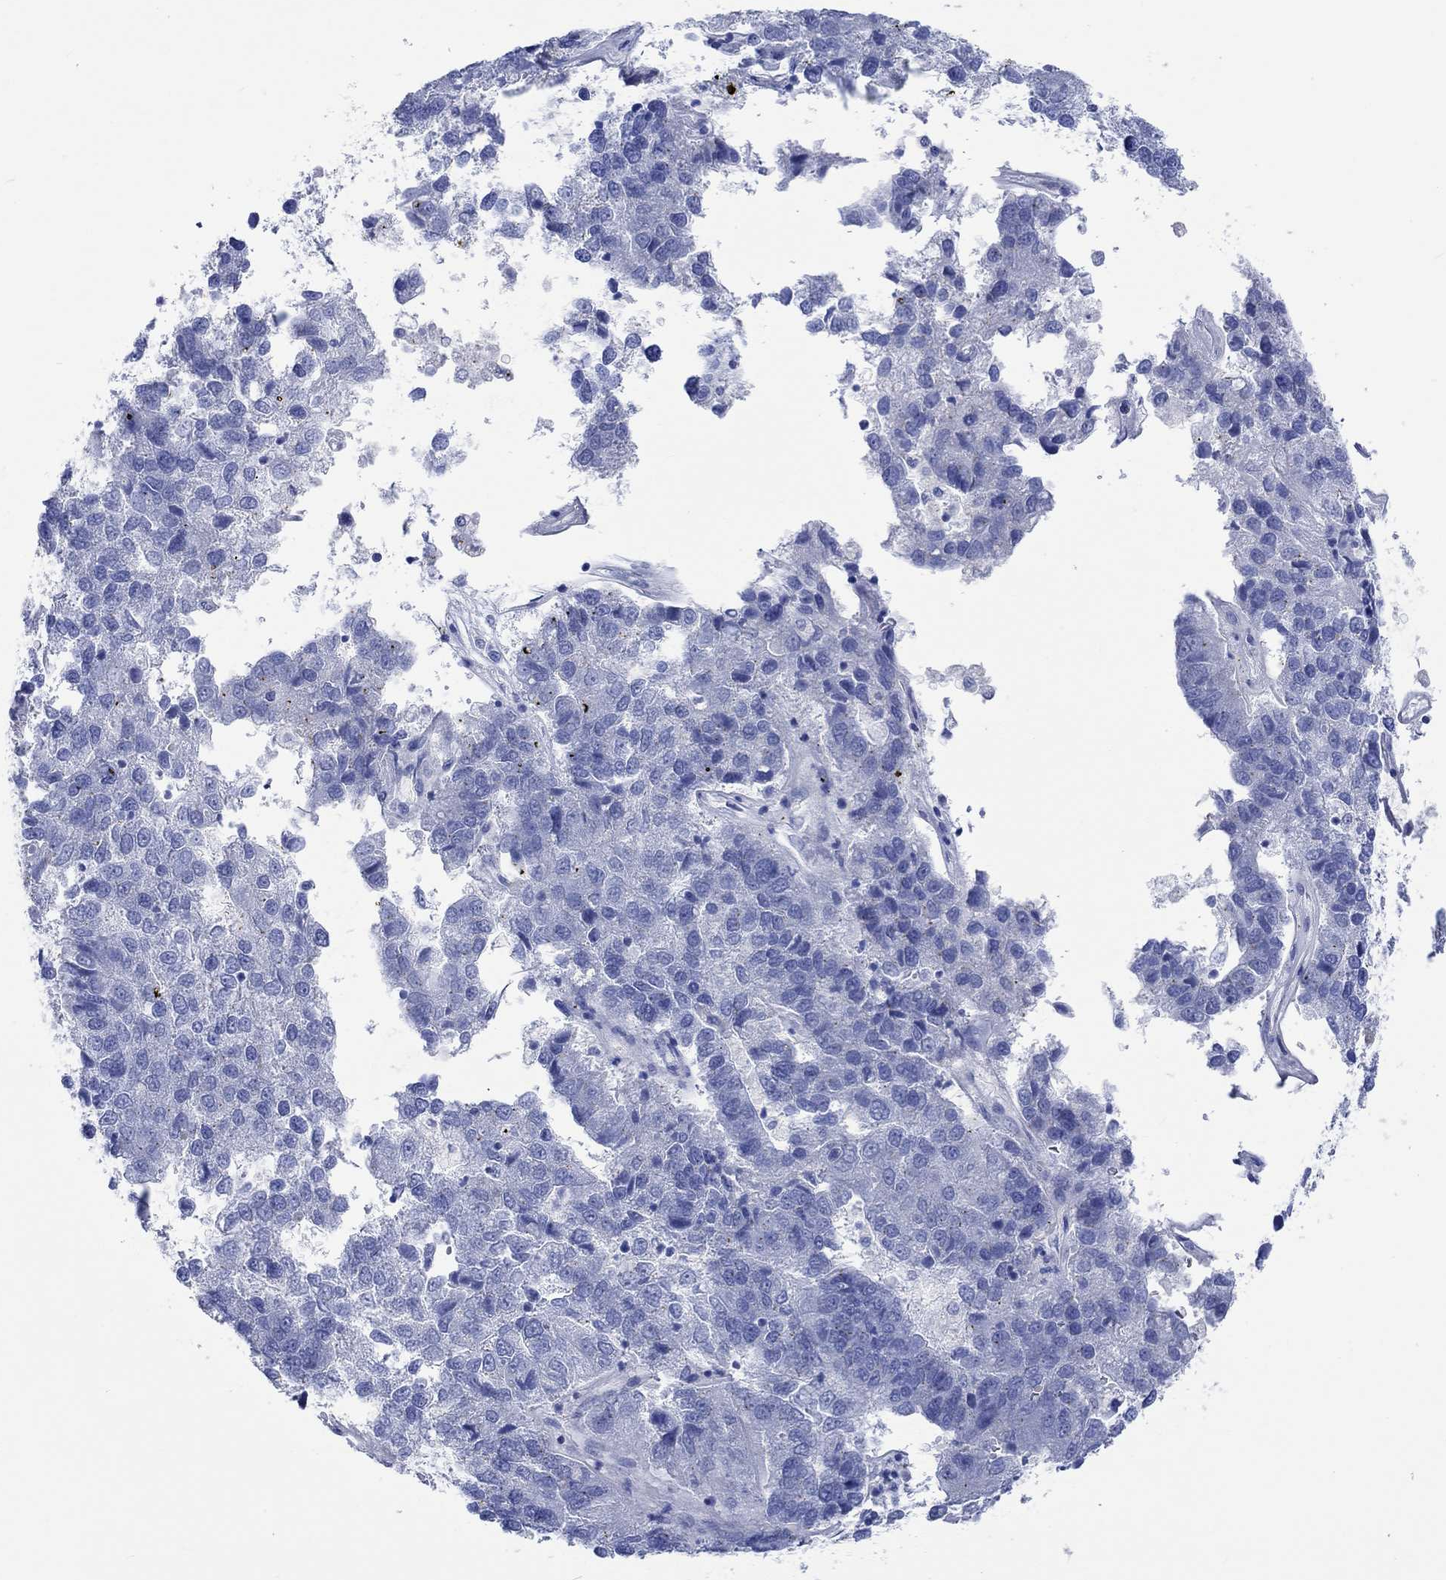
{"staining": {"intensity": "negative", "quantity": "none", "location": "none"}, "tissue": "pancreatic cancer", "cell_type": "Tumor cells", "image_type": "cancer", "snomed": [{"axis": "morphology", "description": "Adenocarcinoma, NOS"}, {"axis": "topography", "description": "Pancreas"}], "caption": "High power microscopy micrograph of an IHC photomicrograph of adenocarcinoma (pancreatic), revealing no significant staining in tumor cells.", "gene": "CPLX2", "patient": {"sex": "female", "age": 61}}